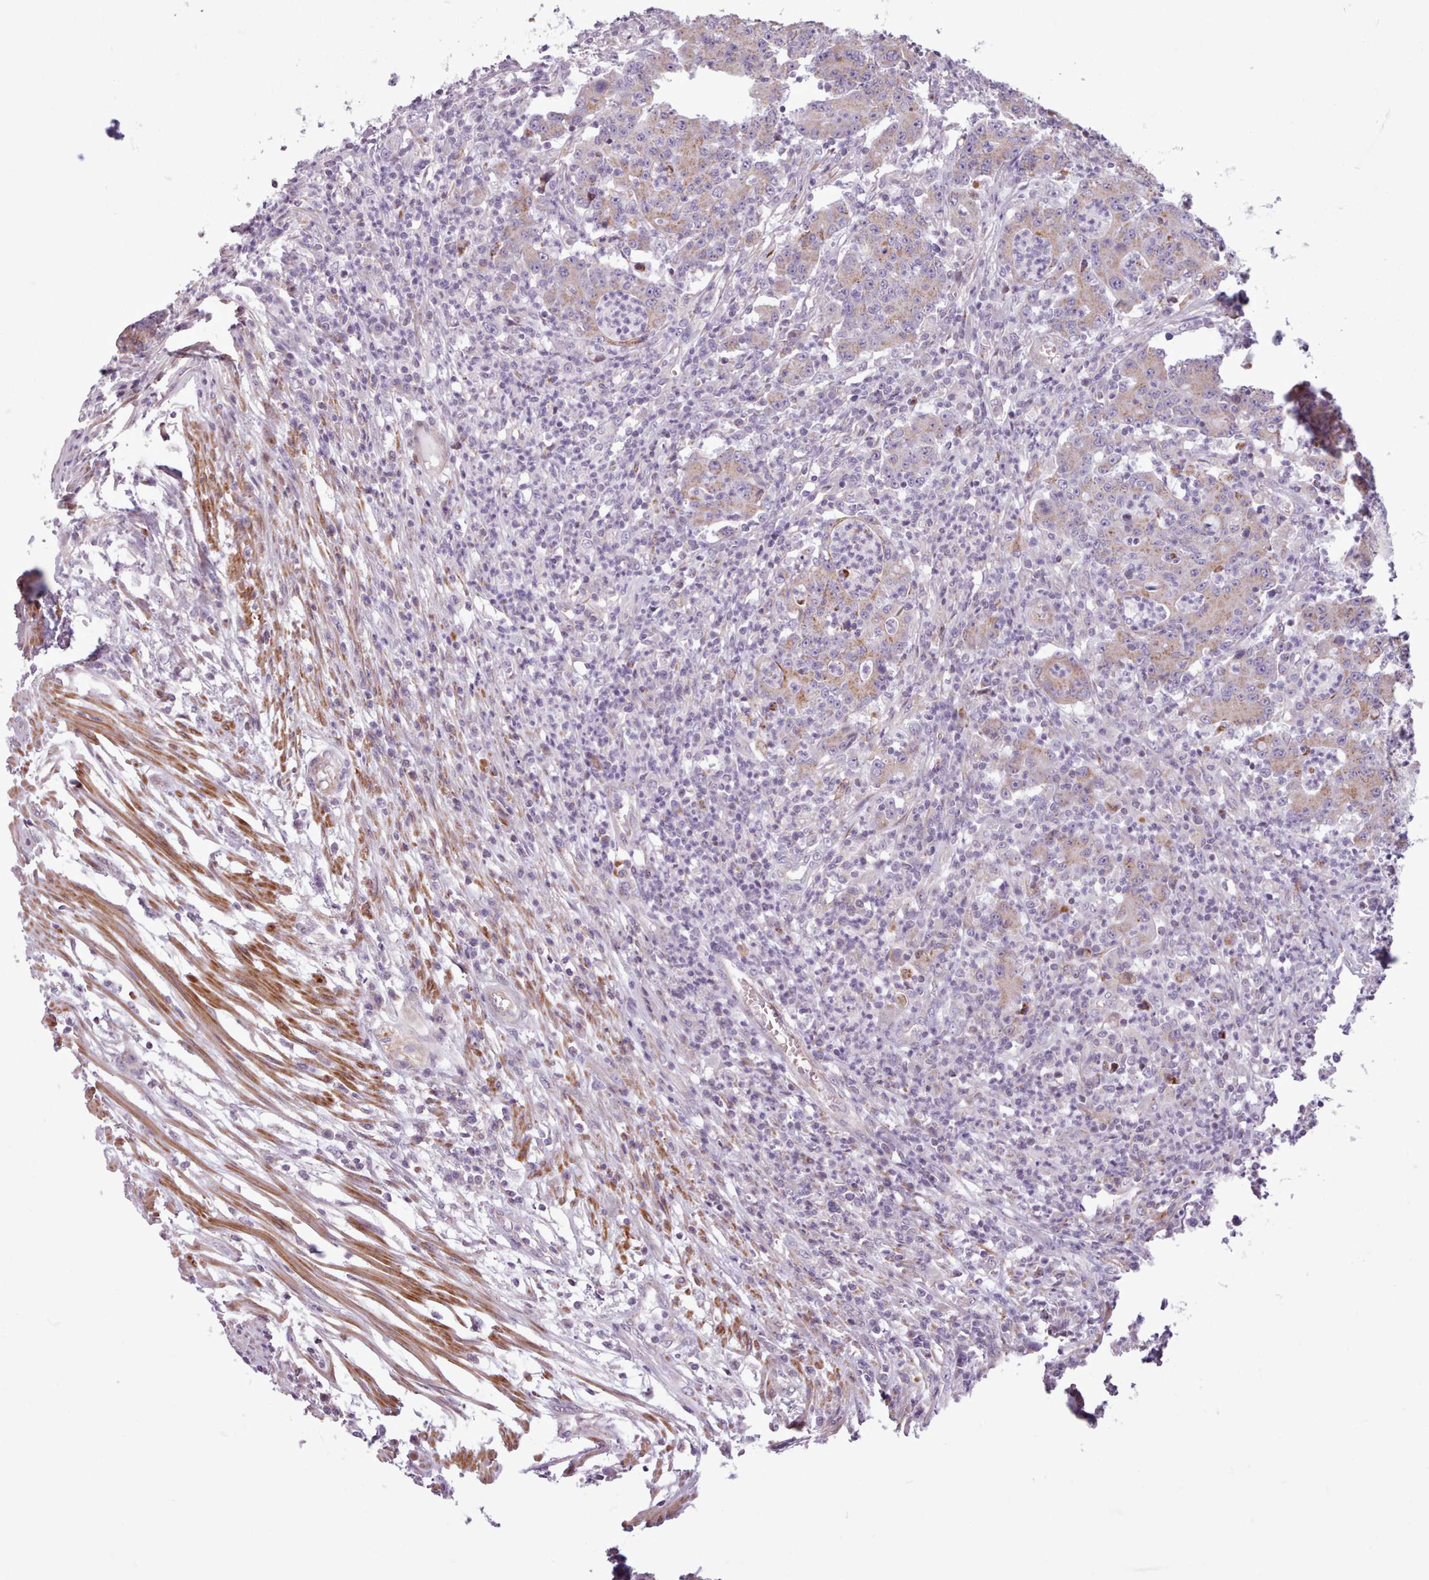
{"staining": {"intensity": "moderate", "quantity": "25%-75%", "location": "cytoplasmic/membranous"}, "tissue": "colorectal cancer", "cell_type": "Tumor cells", "image_type": "cancer", "snomed": [{"axis": "morphology", "description": "Adenocarcinoma, NOS"}, {"axis": "topography", "description": "Colon"}], "caption": "Protein expression analysis of colorectal cancer (adenocarcinoma) shows moderate cytoplasmic/membranous staining in about 25%-75% of tumor cells.", "gene": "AVL9", "patient": {"sex": "male", "age": 83}}